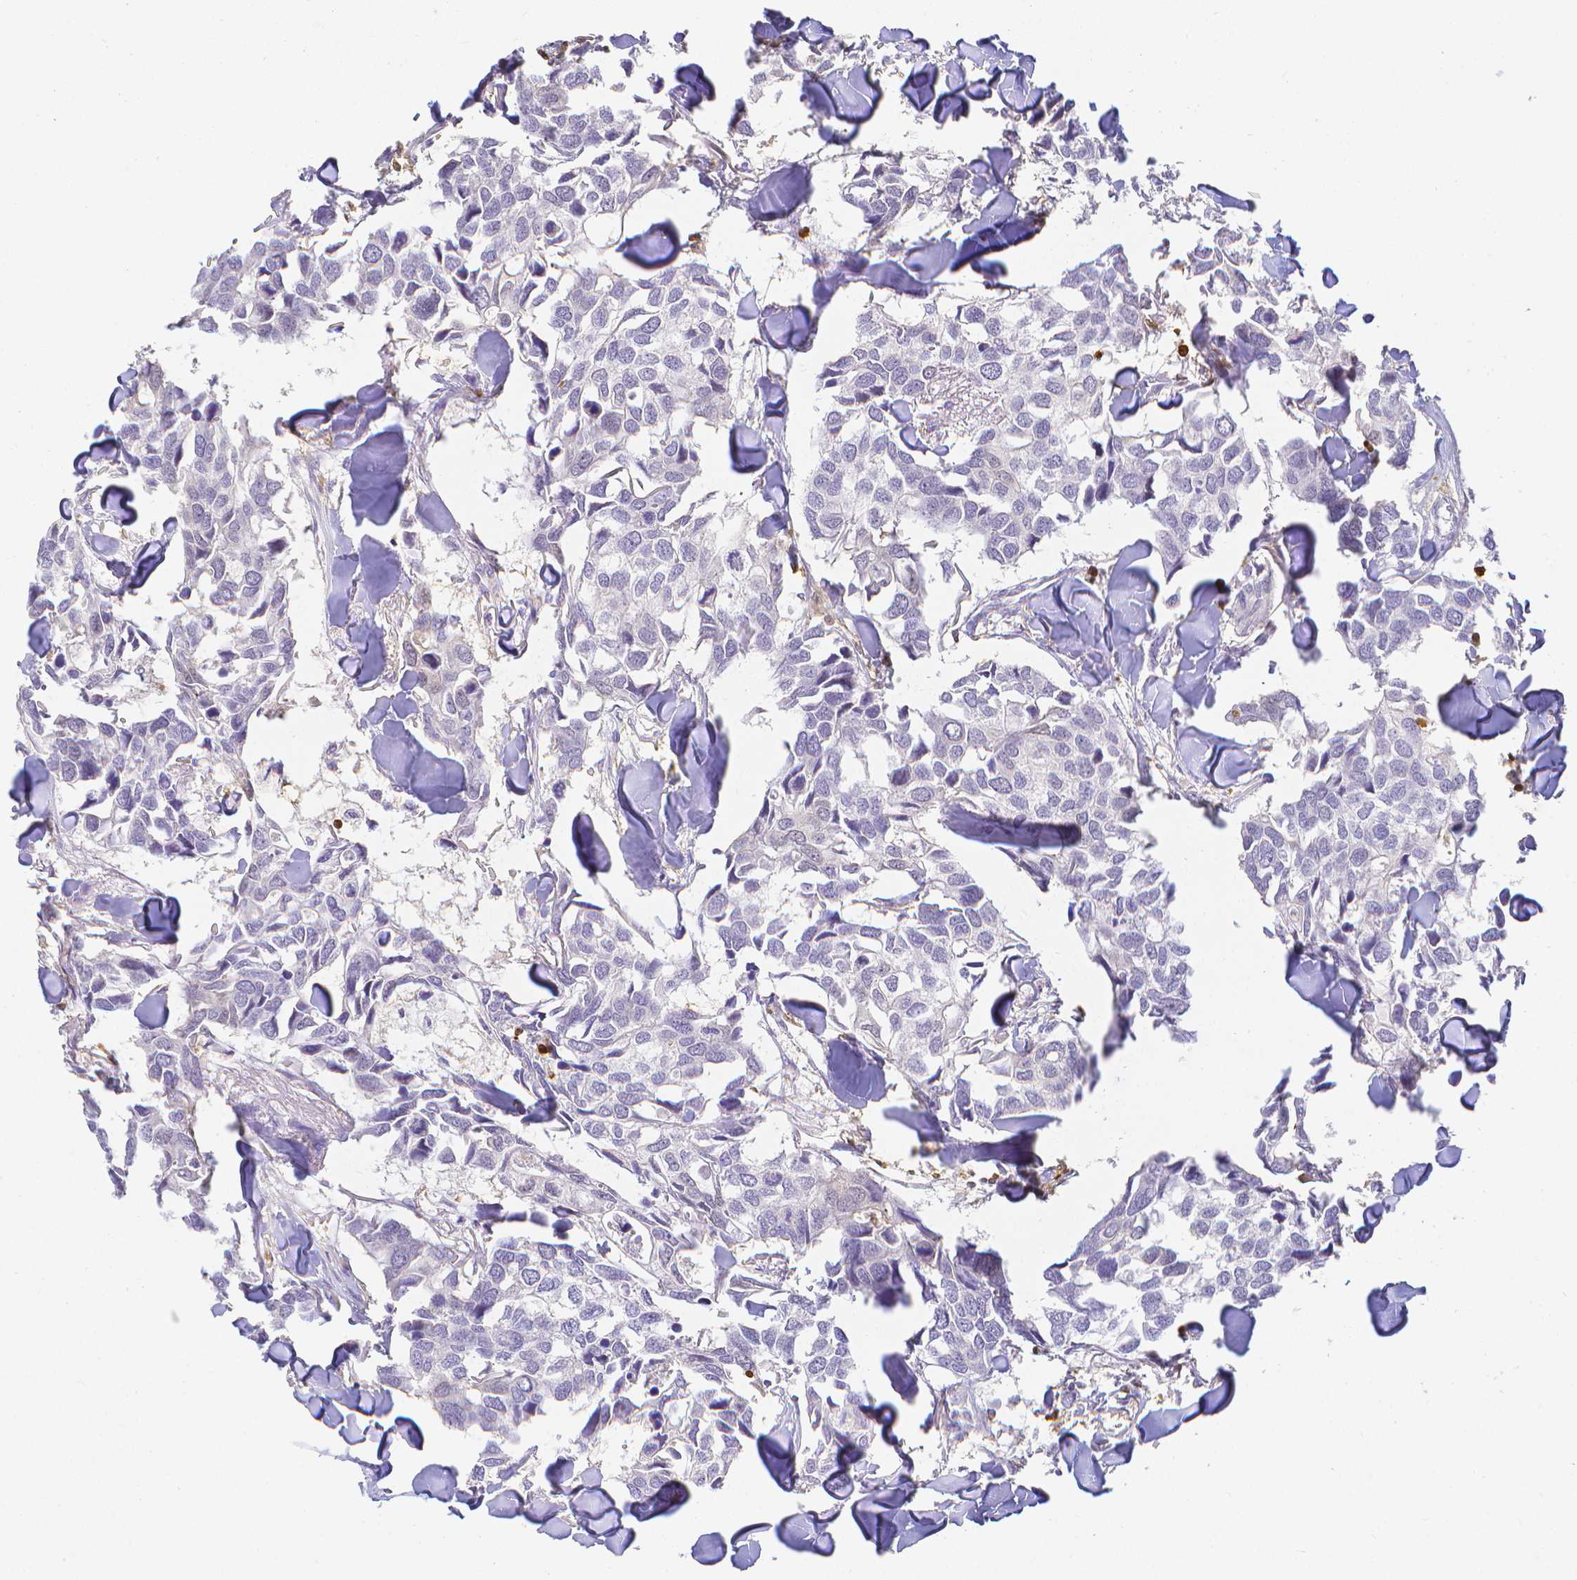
{"staining": {"intensity": "negative", "quantity": "none", "location": "none"}, "tissue": "breast cancer", "cell_type": "Tumor cells", "image_type": "cancer", "snomed": [{"axis": "morphology", "description": "Duct carcinoma"}, {"axis": "topography", "description": "Breast"}], "caption": "There is no significant positivity in tumor cells of breast cancer (intraductal carcinoma).", "gene": "COTL1", "patient": {"sex": "female", "age": 83}}